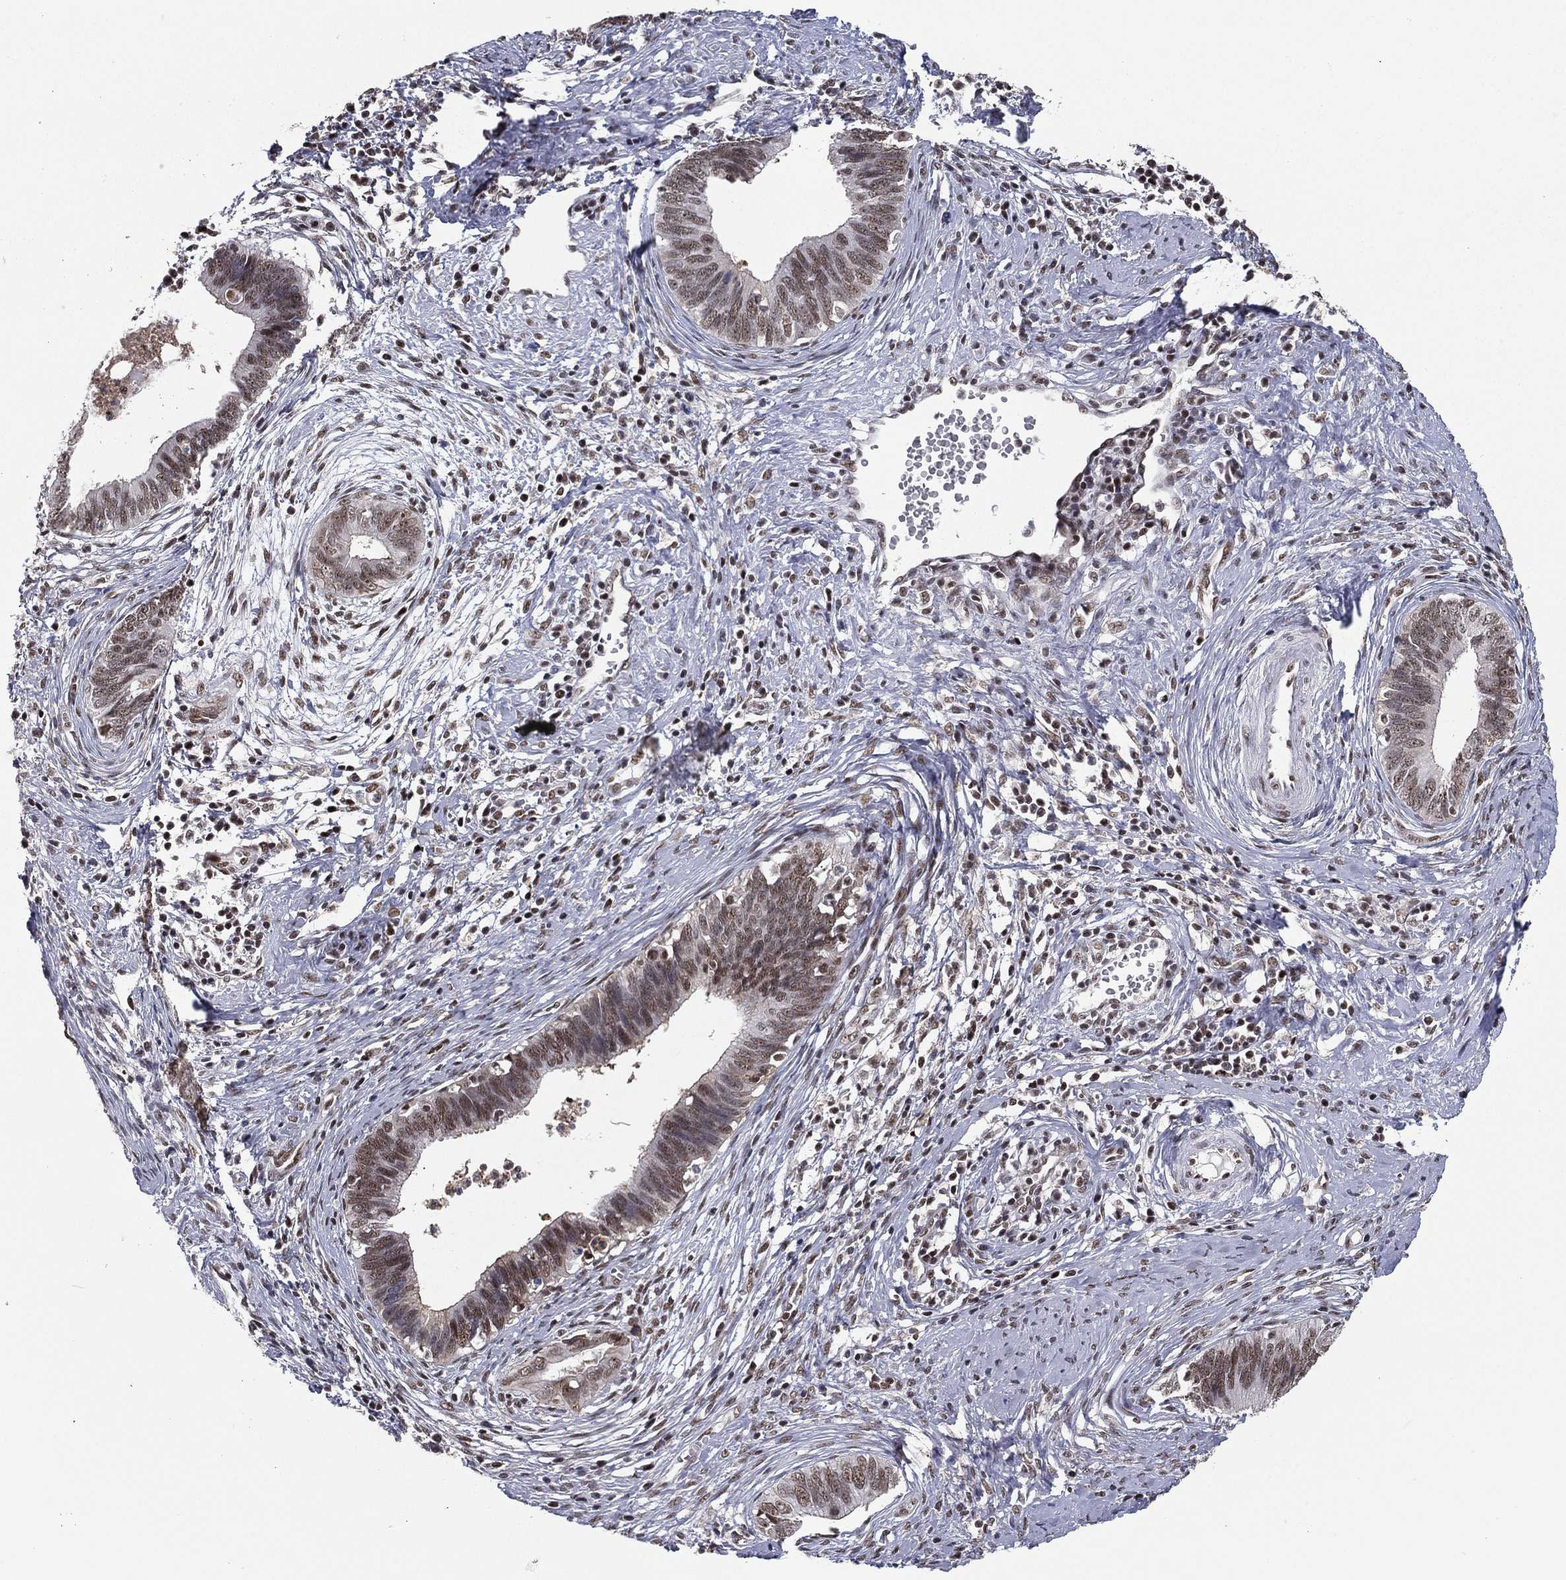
{"staining": {"intensity": "moderate", "quantity": "25%-75%", "location": "nuclear"}, "tissue": "cervical cancer", "cell_type": "Tumor cells", "image_type": "cancer", "snomed": [{"axis": "morphology", "description": "Adenocarcinoma, NOS"}, {"axis": "topography", "description": "Cervix"}], "caption": "Protein analysis of cervical cancer tissue reveals moderate nuclear staining in approximately 25%-75% of tumor cells.", "gene": "GPALPP1", "patient": {"sex": "female", "age": 42}}